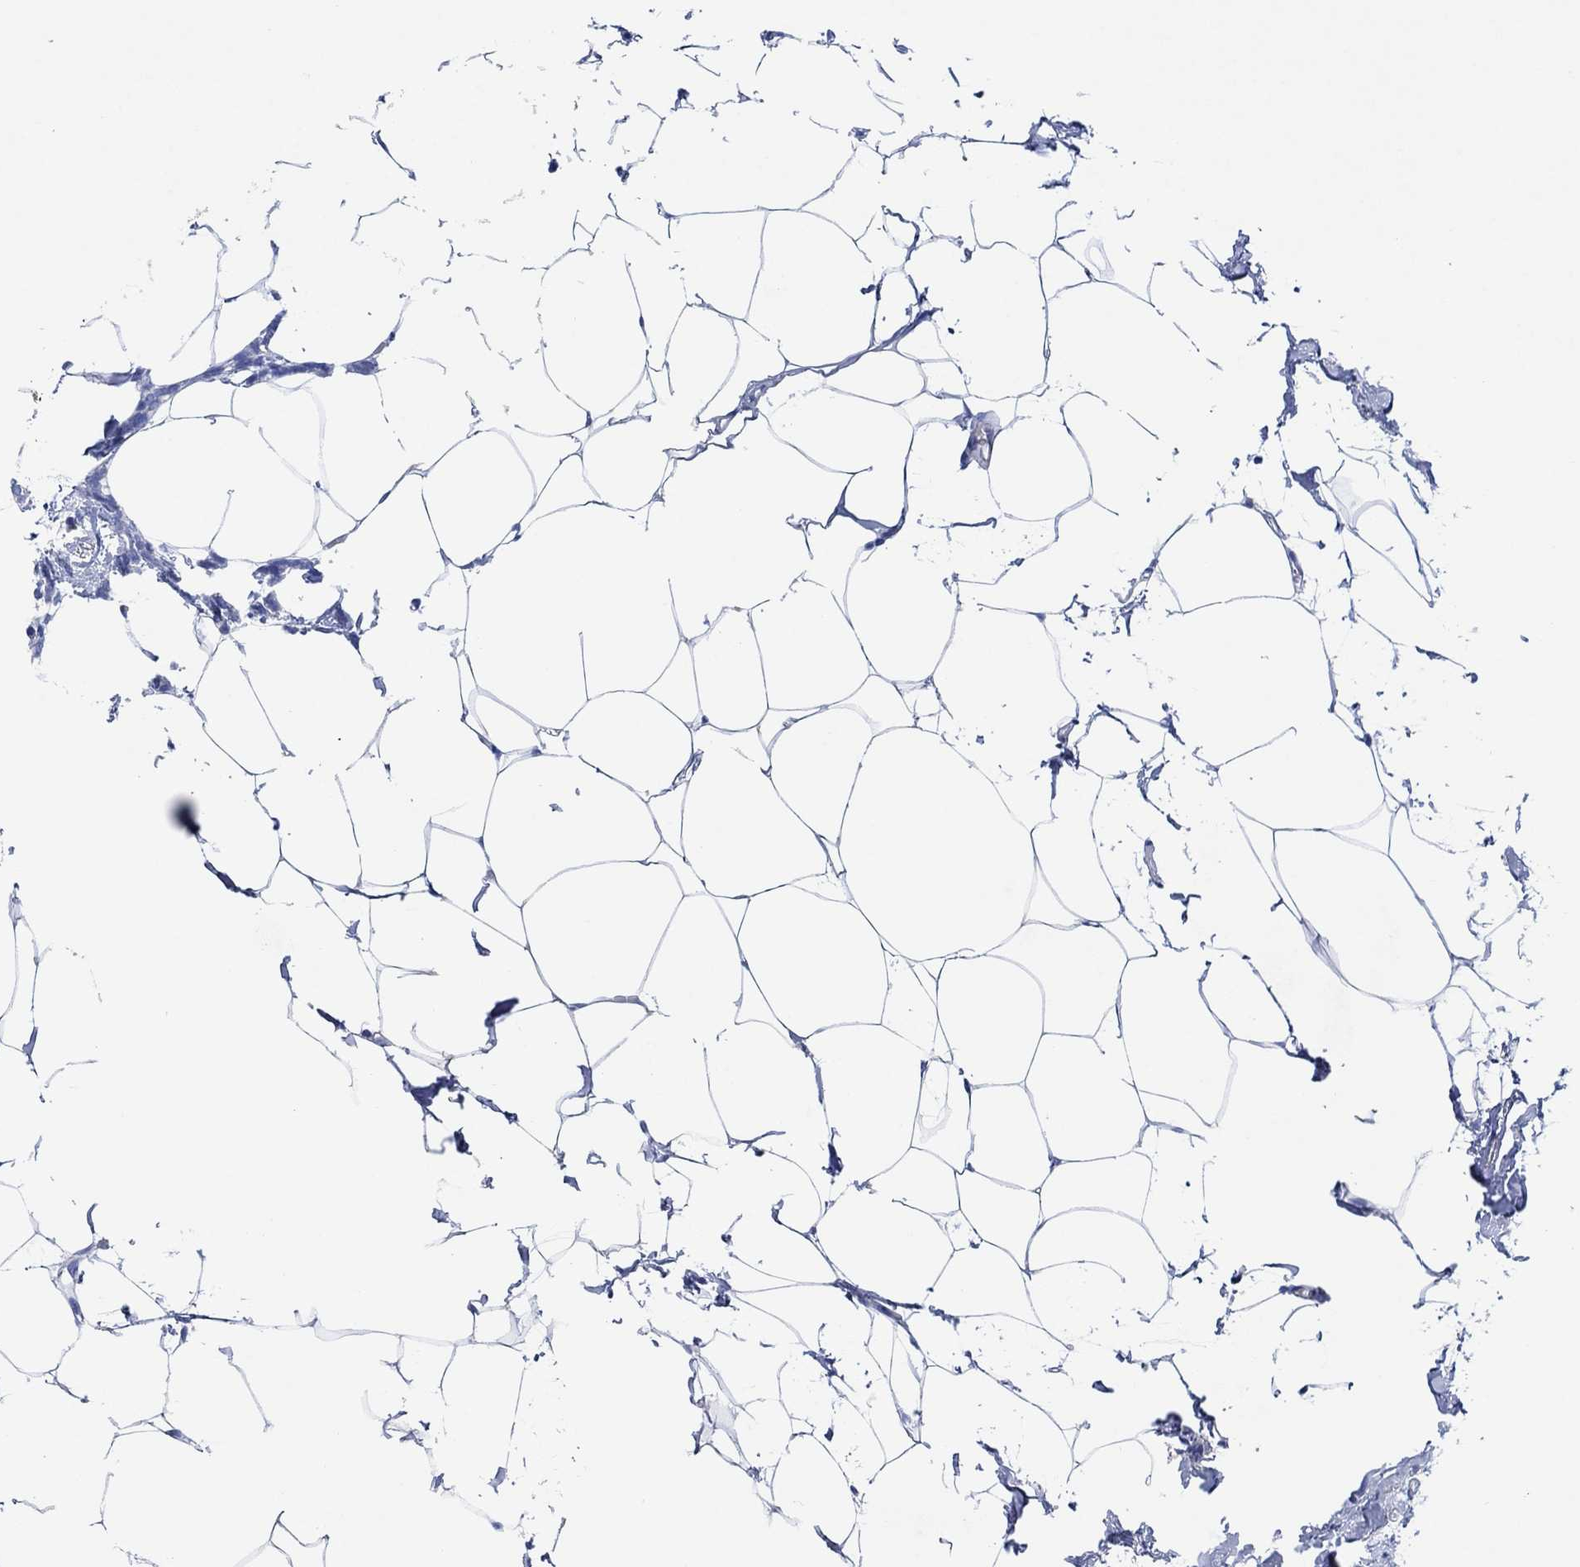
{"staining": {"intensity": "negative", "quantity": "none", "location": "none"}, "tissue": "breast cancer", "cell_type": "Tumor cells", "image_type": "cancer", "snomed": [{"axis": "morphology", "description": "Duct carcinoma"}, {"axis": "topography", "description": "Breast"}], "caption": "IHC photomicrograph of breast invasive ductal carcinoma stained for a protein (brown), which displays no expression in tumor cells. The staining is performed using DAB brown chromogen with nuclei counter-stained in using hematoxylin.", "gene": "CPNE6", "patient": {"sex": "female", "age": 40}}